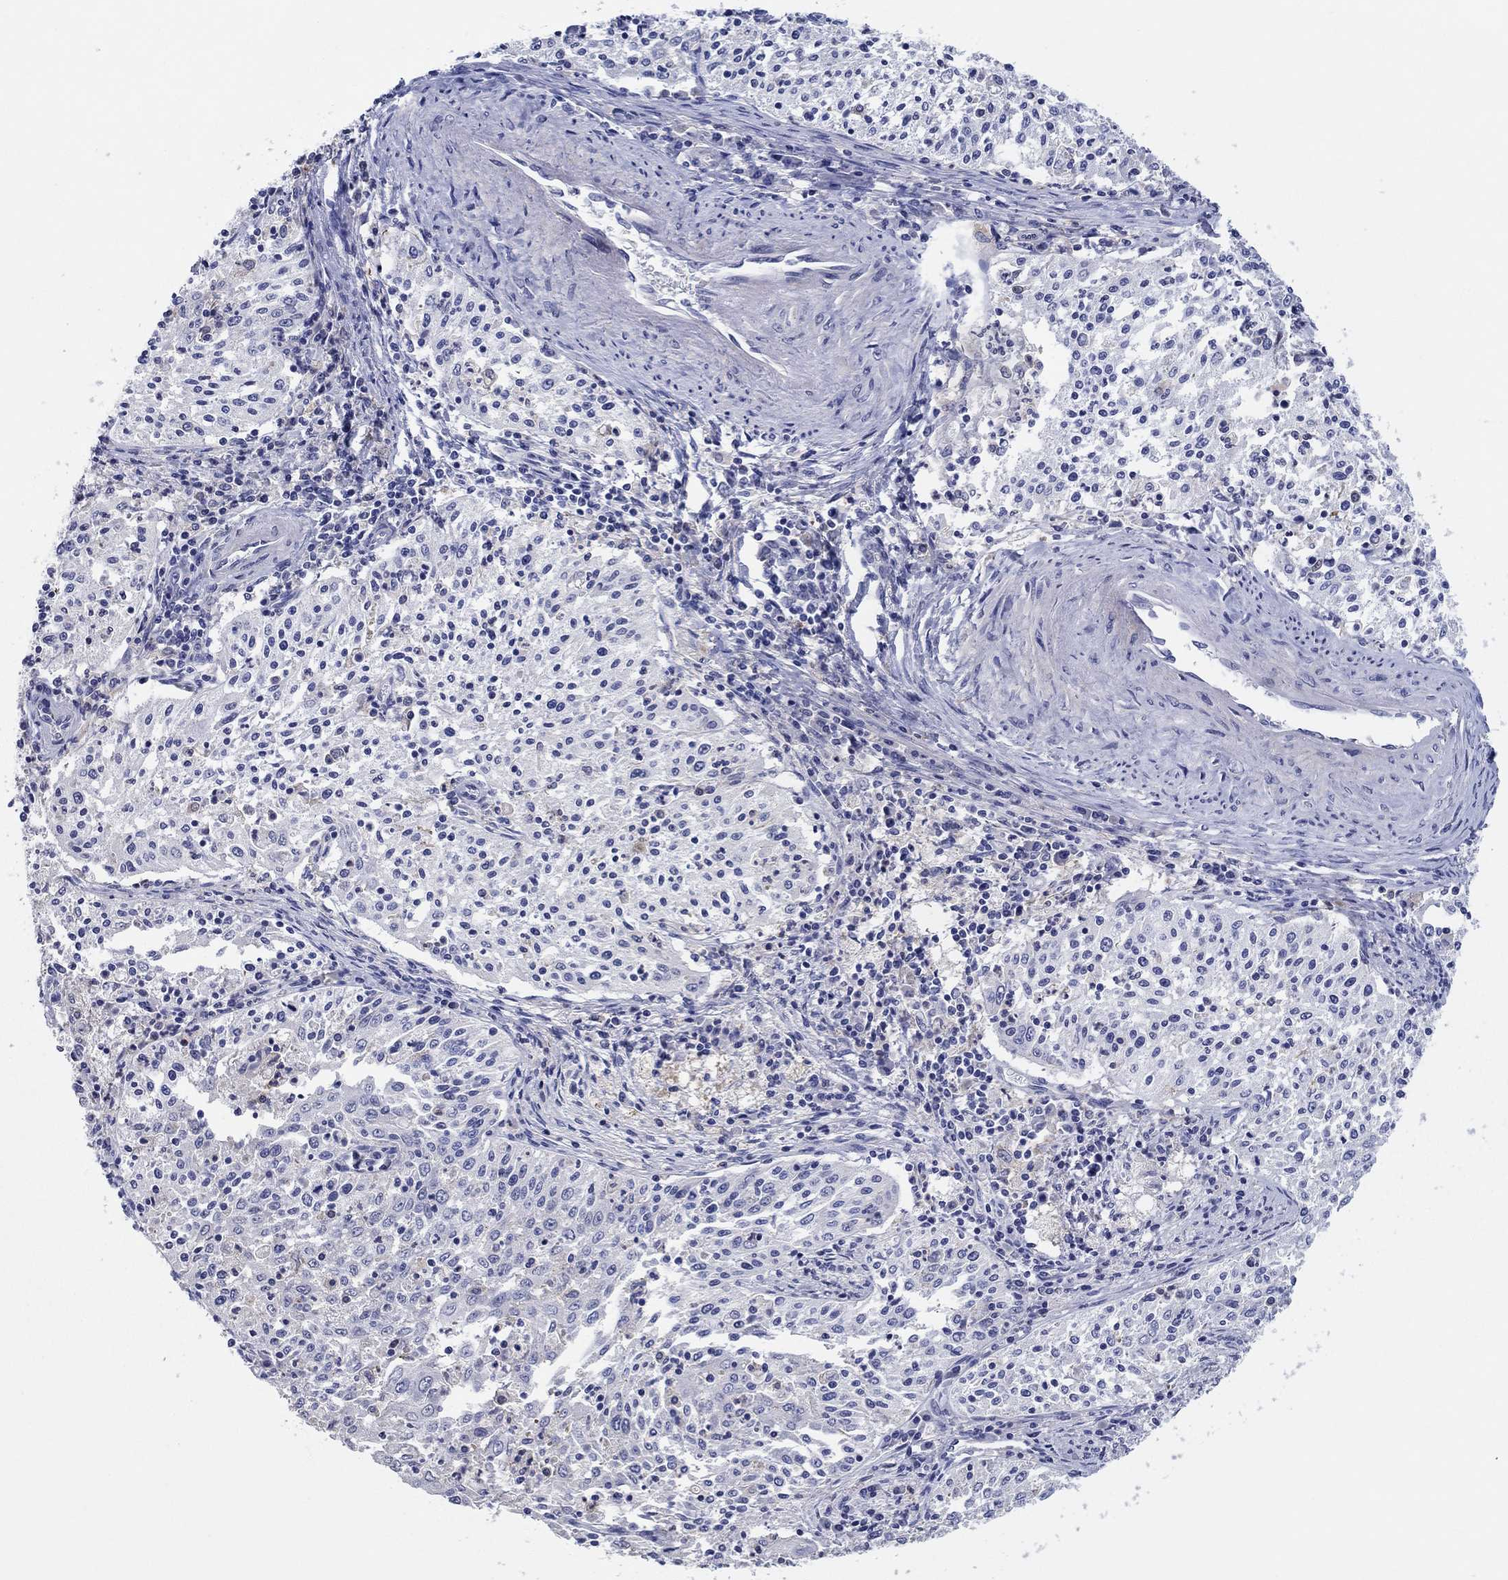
{"staining": {"intensity": "negative", "quantity": "none", "location": "none"}, "tissue": "cervical cancer", "cell_type": "Tumor cells", "image_type": "cancer", "snomed": [{"axis": "morphology", "description": "Squamous cell carcinoma, NOS"}, {"axis": "topography", "description": "Cervix"}], "caption": "Immunohistochemistry (IHC) histopathology image of neoplastic tissue: human cervical squamous cell carcinoma stained with DAB (3,3'-diaminobenzidine) demonstrates no significant protein positivity in tumor cells.", "gene": "HDC", "patient": {"sex": "female", "age": 41}}